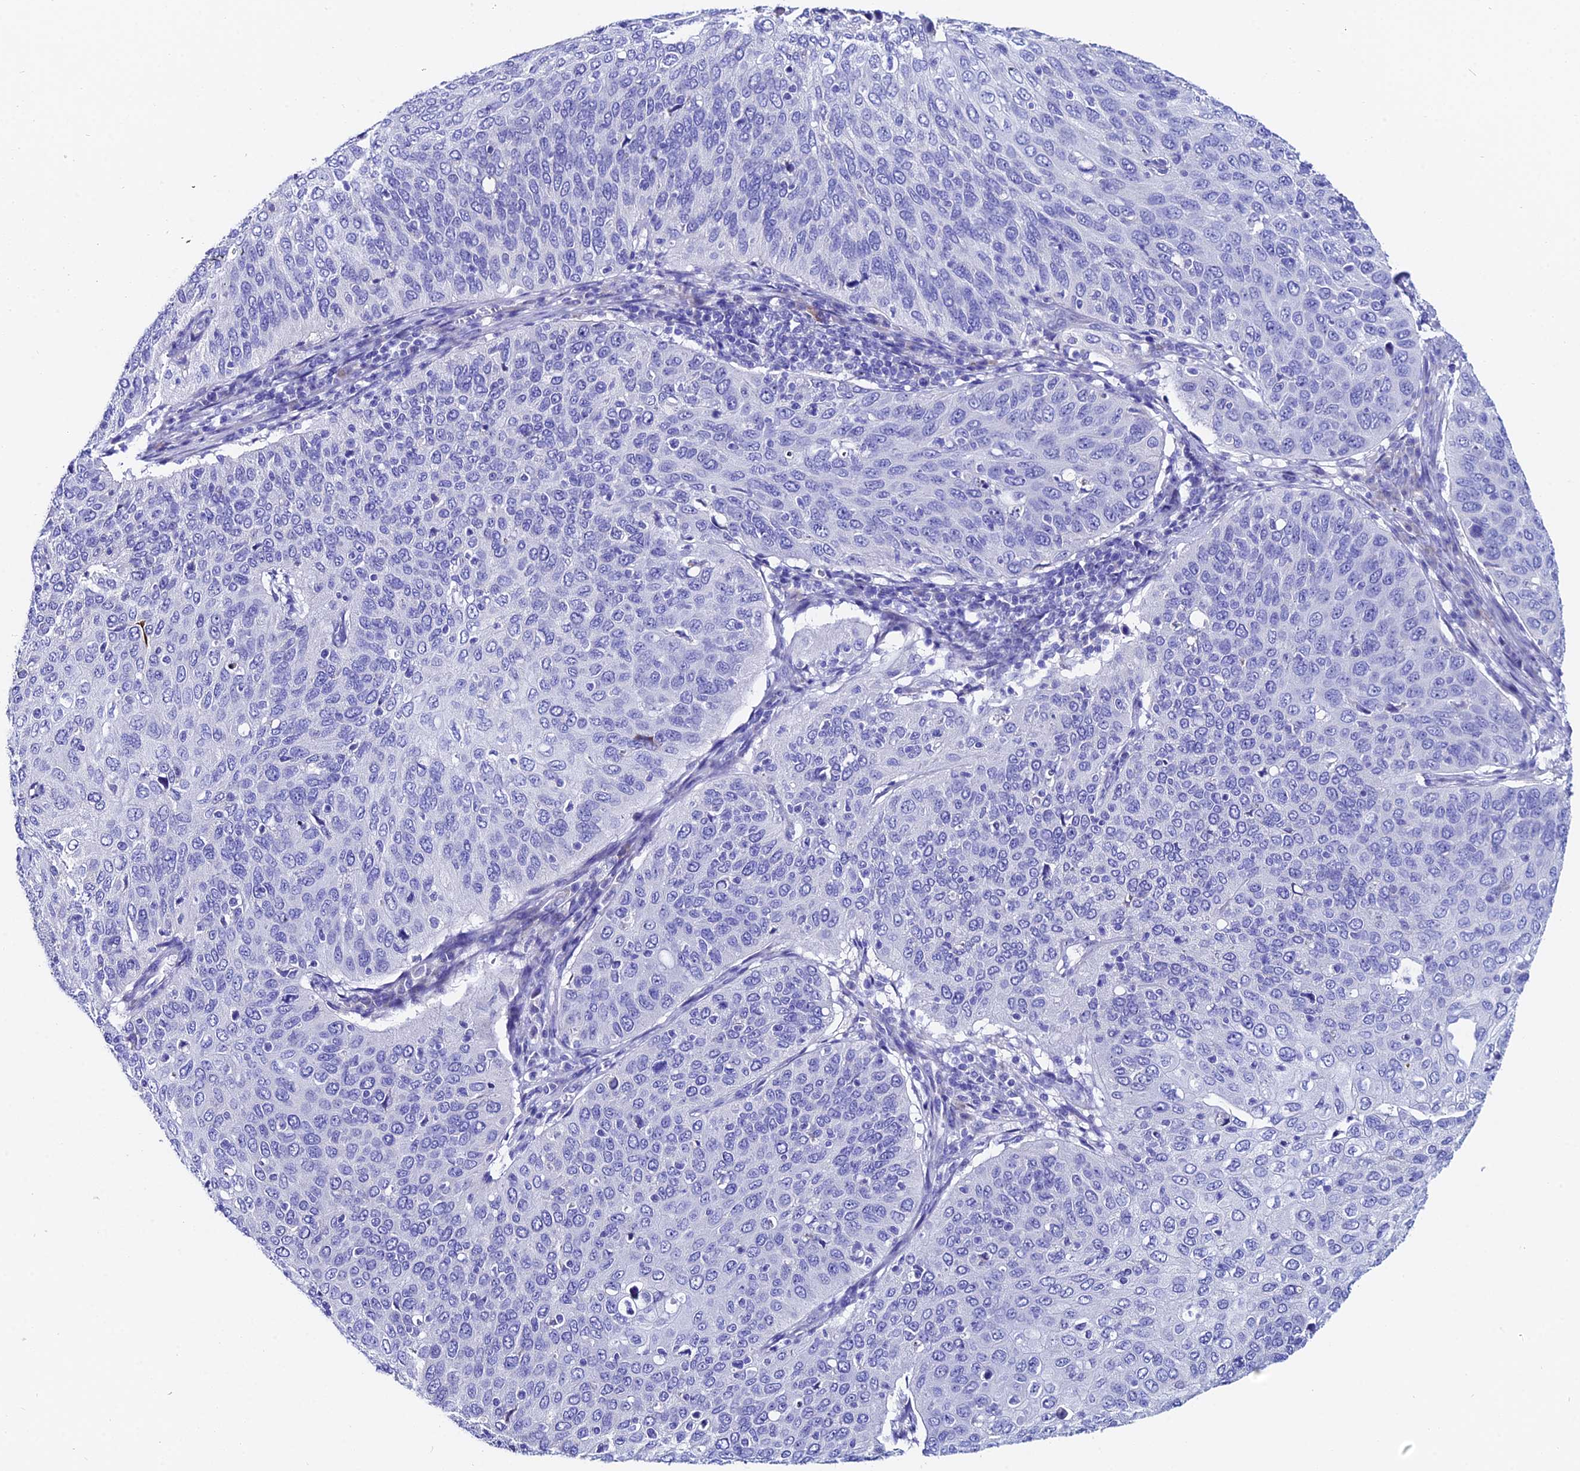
{"staining": {"intensity": "negative", "quantity": "none", "location": "none"}, "tissue": "cervical cancer", "cell_type": "Tumor cells", "image_type": "cancer", "snomed": [{"axis": "morphology", "description": "Squamous cell carcinoma, NOS"}, {"axis": "topography", "description": "Cervix"}], "caption": "The micrograph displays no staining of tumor cells in cervical cancer (squamous cell carcinoma).", "gene": "CEP41", "patient": {"sex": "female", "age": 36}}